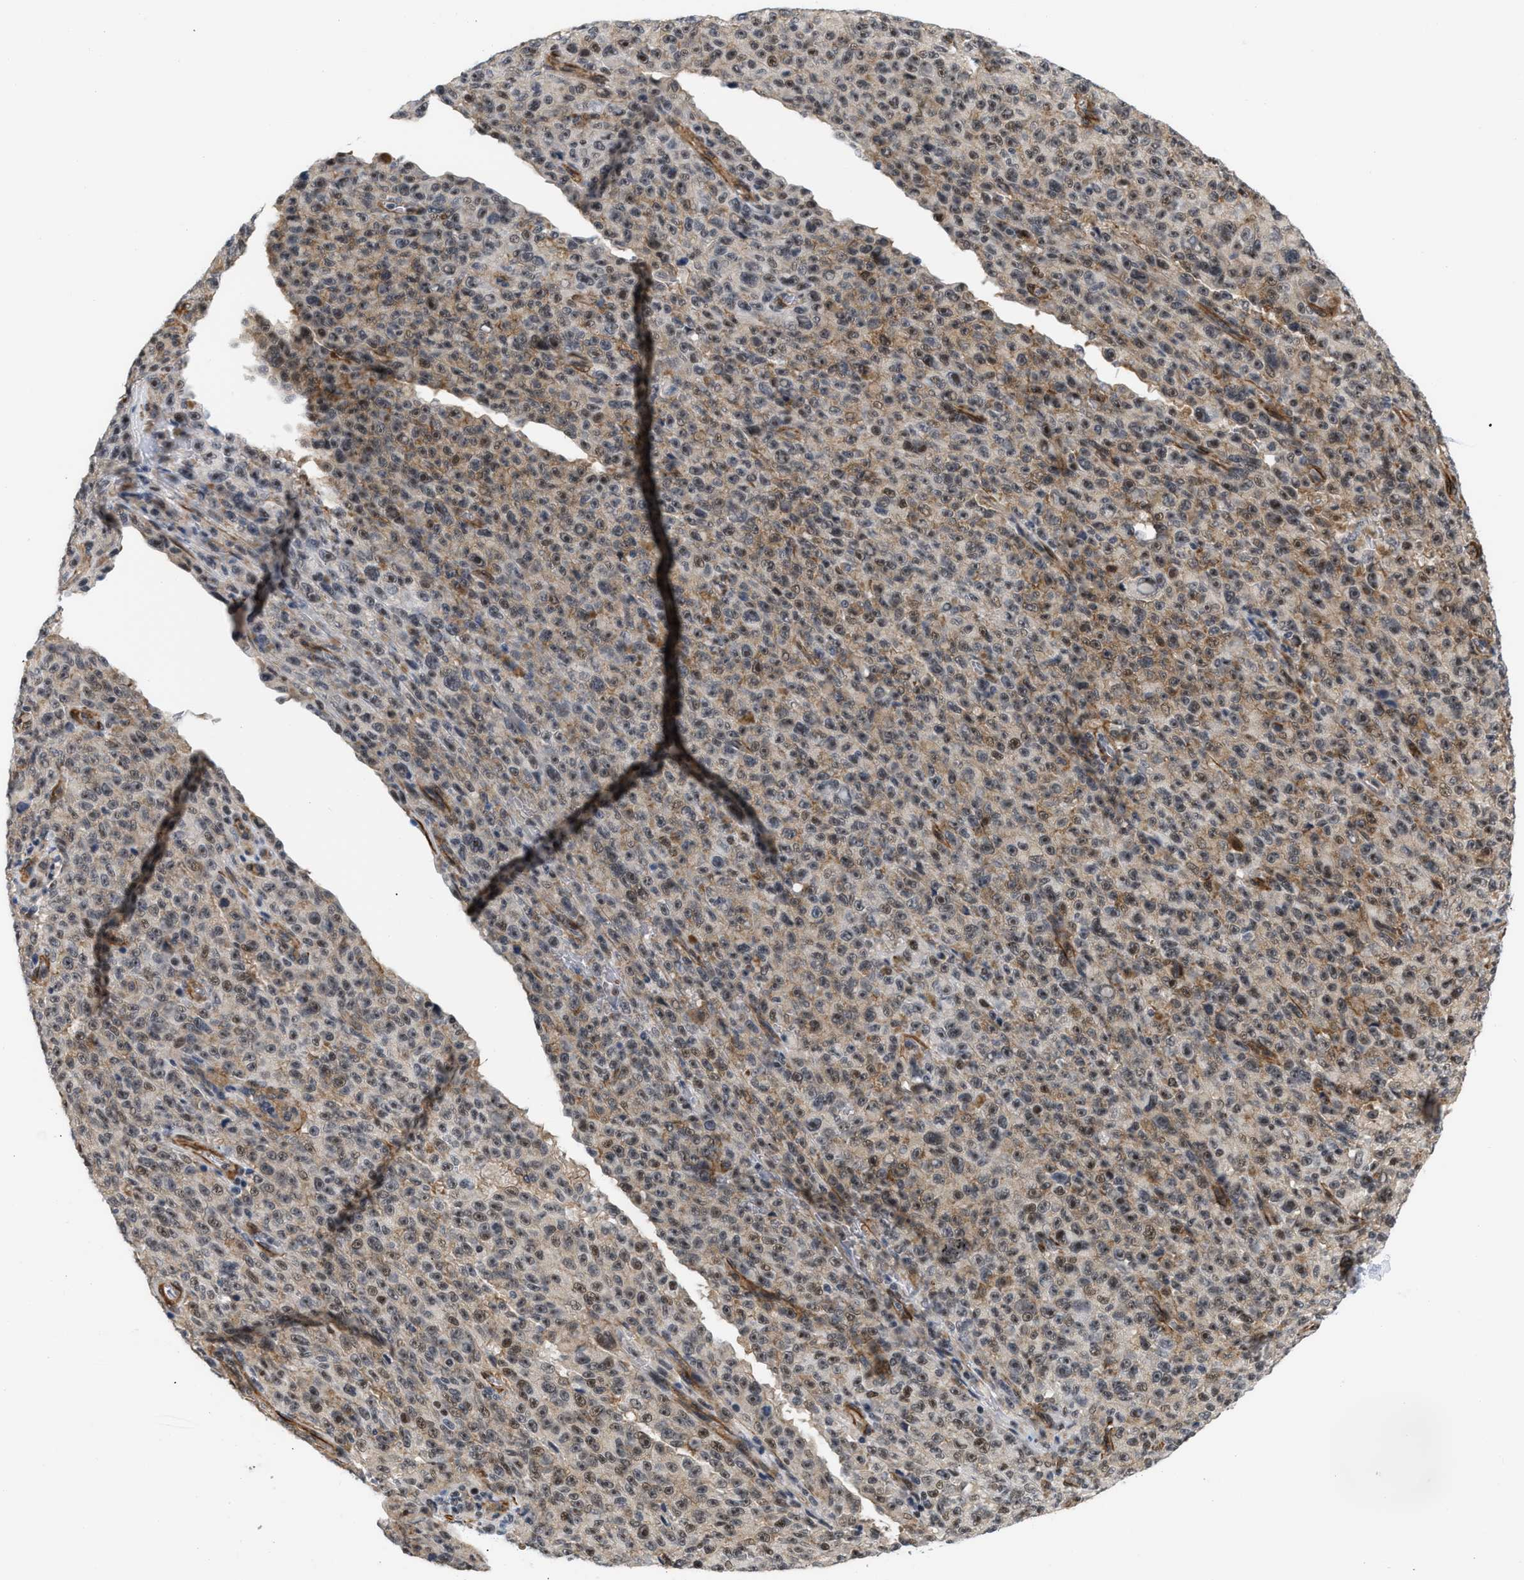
{"staining": {"intensity": "moderate", "quantity": ">75%", "location": "cytoplasmic/membranous,nuclear"}, "tissue": "melanoma", "cell_type": "Tumor cells", "image_type": "cancer", "snomed": [{"axis": "morphology", "description": "Malignant melanoma, NOS"}, {"axis": "topography", "description": "Skin"}], "caption": "A brown stain shows moderate cytoplasmic/membranous and nuclear staining of a protein in malignant melanoma tumor cells.", "gene": "GPRASP2", "patient": {"sex": "female", "age": 82}}